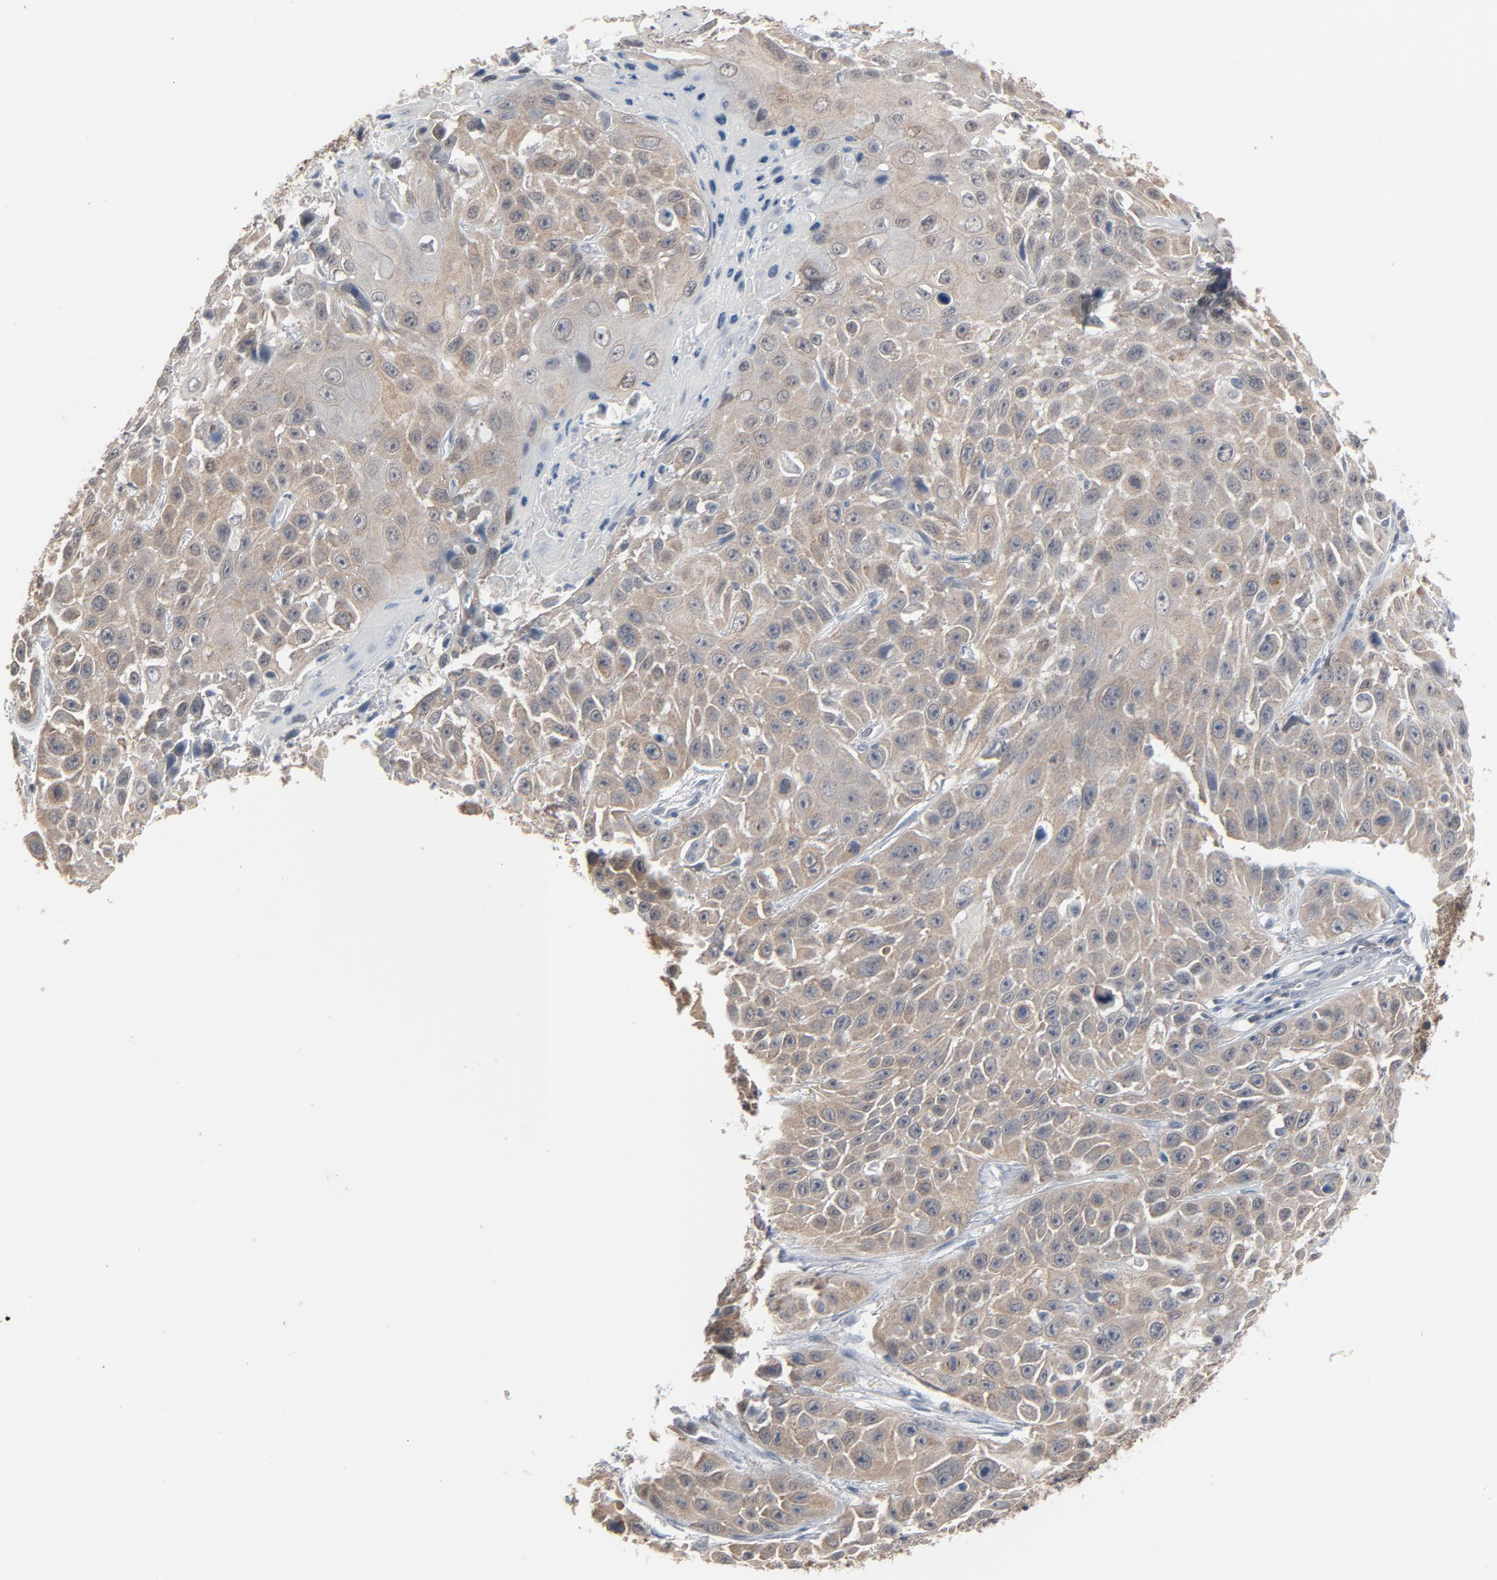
{"staining": {"intensity": "weak", "quantity": ">75%", "location": "cytoplasmic/membranous"}, "tissue": "cervical cancer", "cell_type": "Tumor cells", "image_type": "cancer", "snomed": [{"axis": "morphology", "description": "Squamous cell carcinoma, NOS"}, {"axis": "topography", "description": "Cervix"}], "caption": "DAB immunohistochemical staining of human cervical squamous cell carcinoma exhibits weak cytoplasmic/membranous protein positivity in about >75% of tumor cells. (DAB (3,3'-diaminobenzidine) IHC with brightfield microscopy, high magnification).", "gene": "ITPR3", "patient": {"sex": "female", "age": 39}}